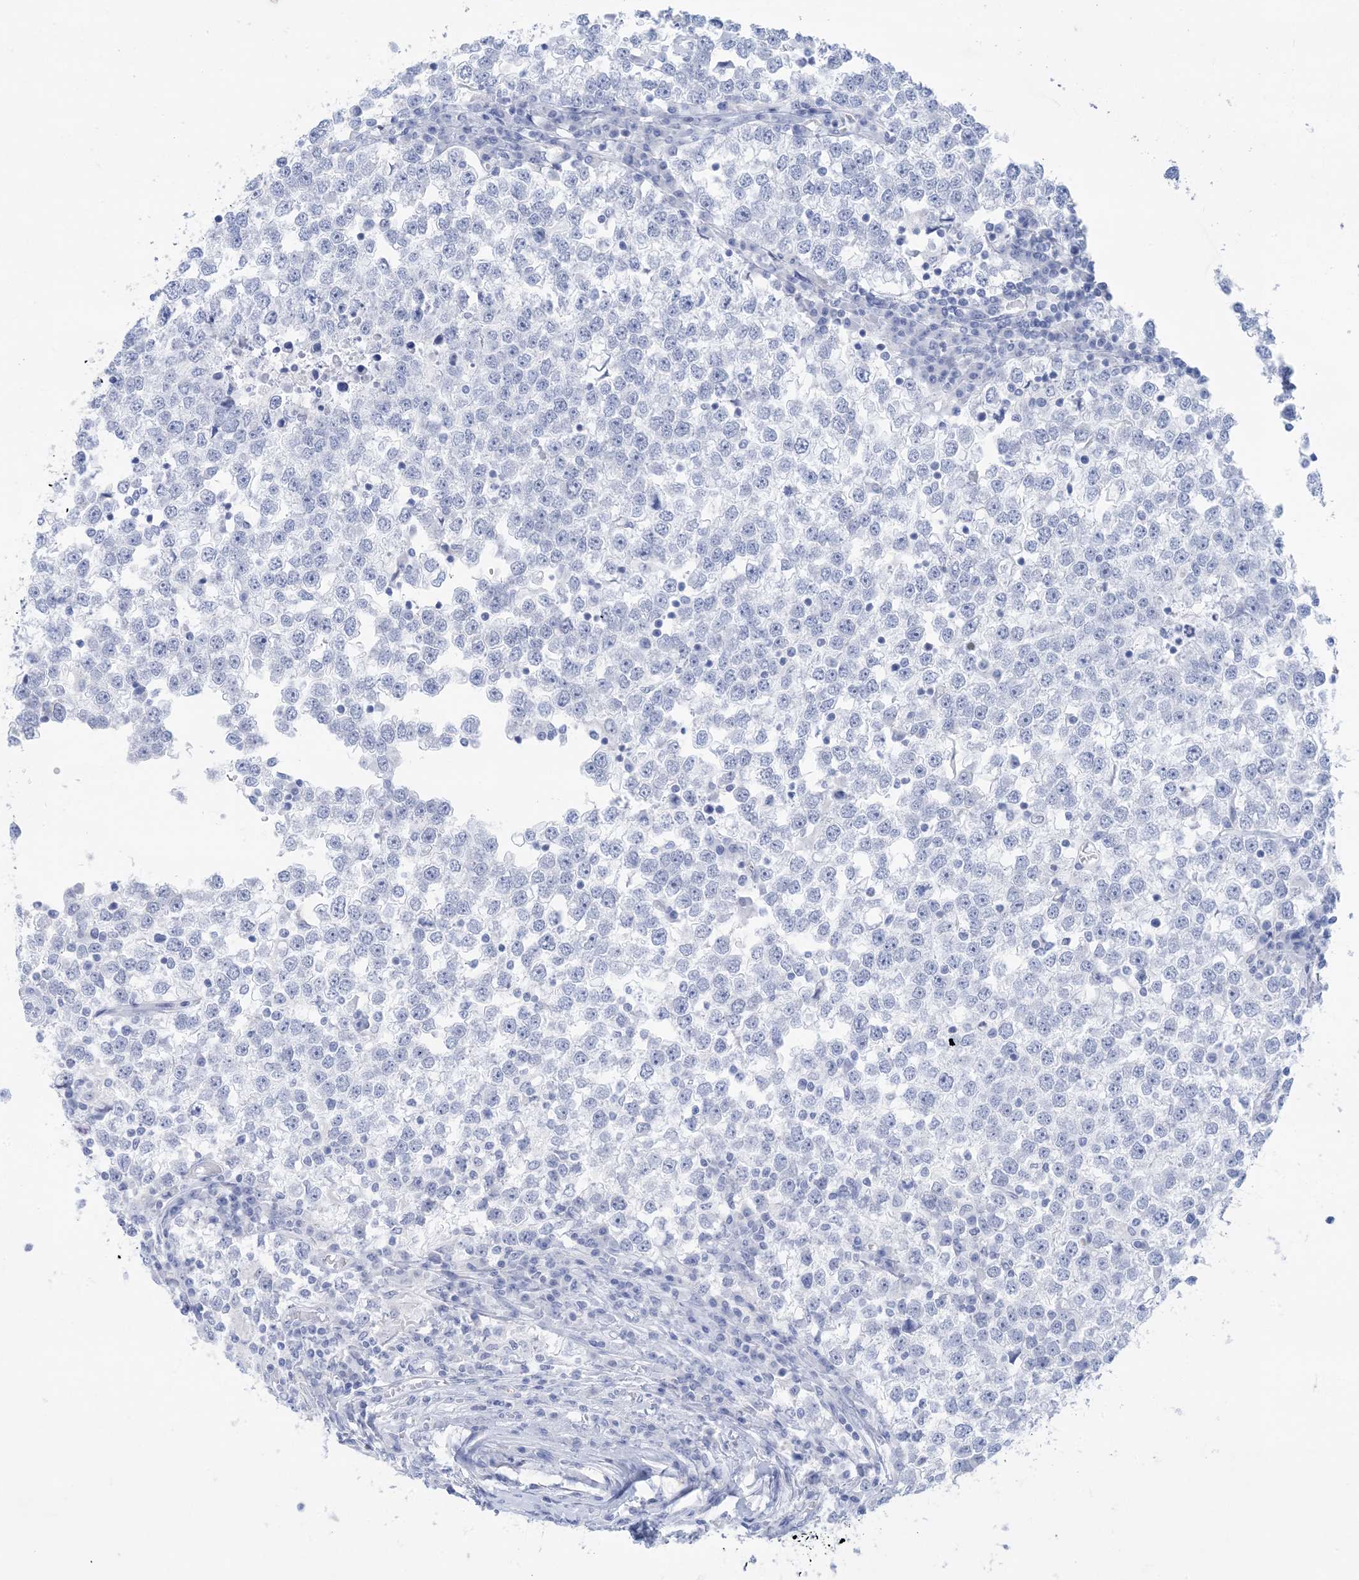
{"staining": {"intensity": "negative", "quantity": "none", "location": "none"}, "tissue": "testis cancer", "cell_type": "Tumor cells", "image_type": "cancer", "snomed": [{"axis": "morphology", "description": "Seminoma, NOS"}, {"axis": "topography", "description": "Testis"}], "caption": "High power microscopy photomicrograph of an IHC micrograph of testis seminoma, revealing no significant positivity in tumor cells.", "gene": "SH3YL1", "patient": {"sex": "male", "age": 65}}